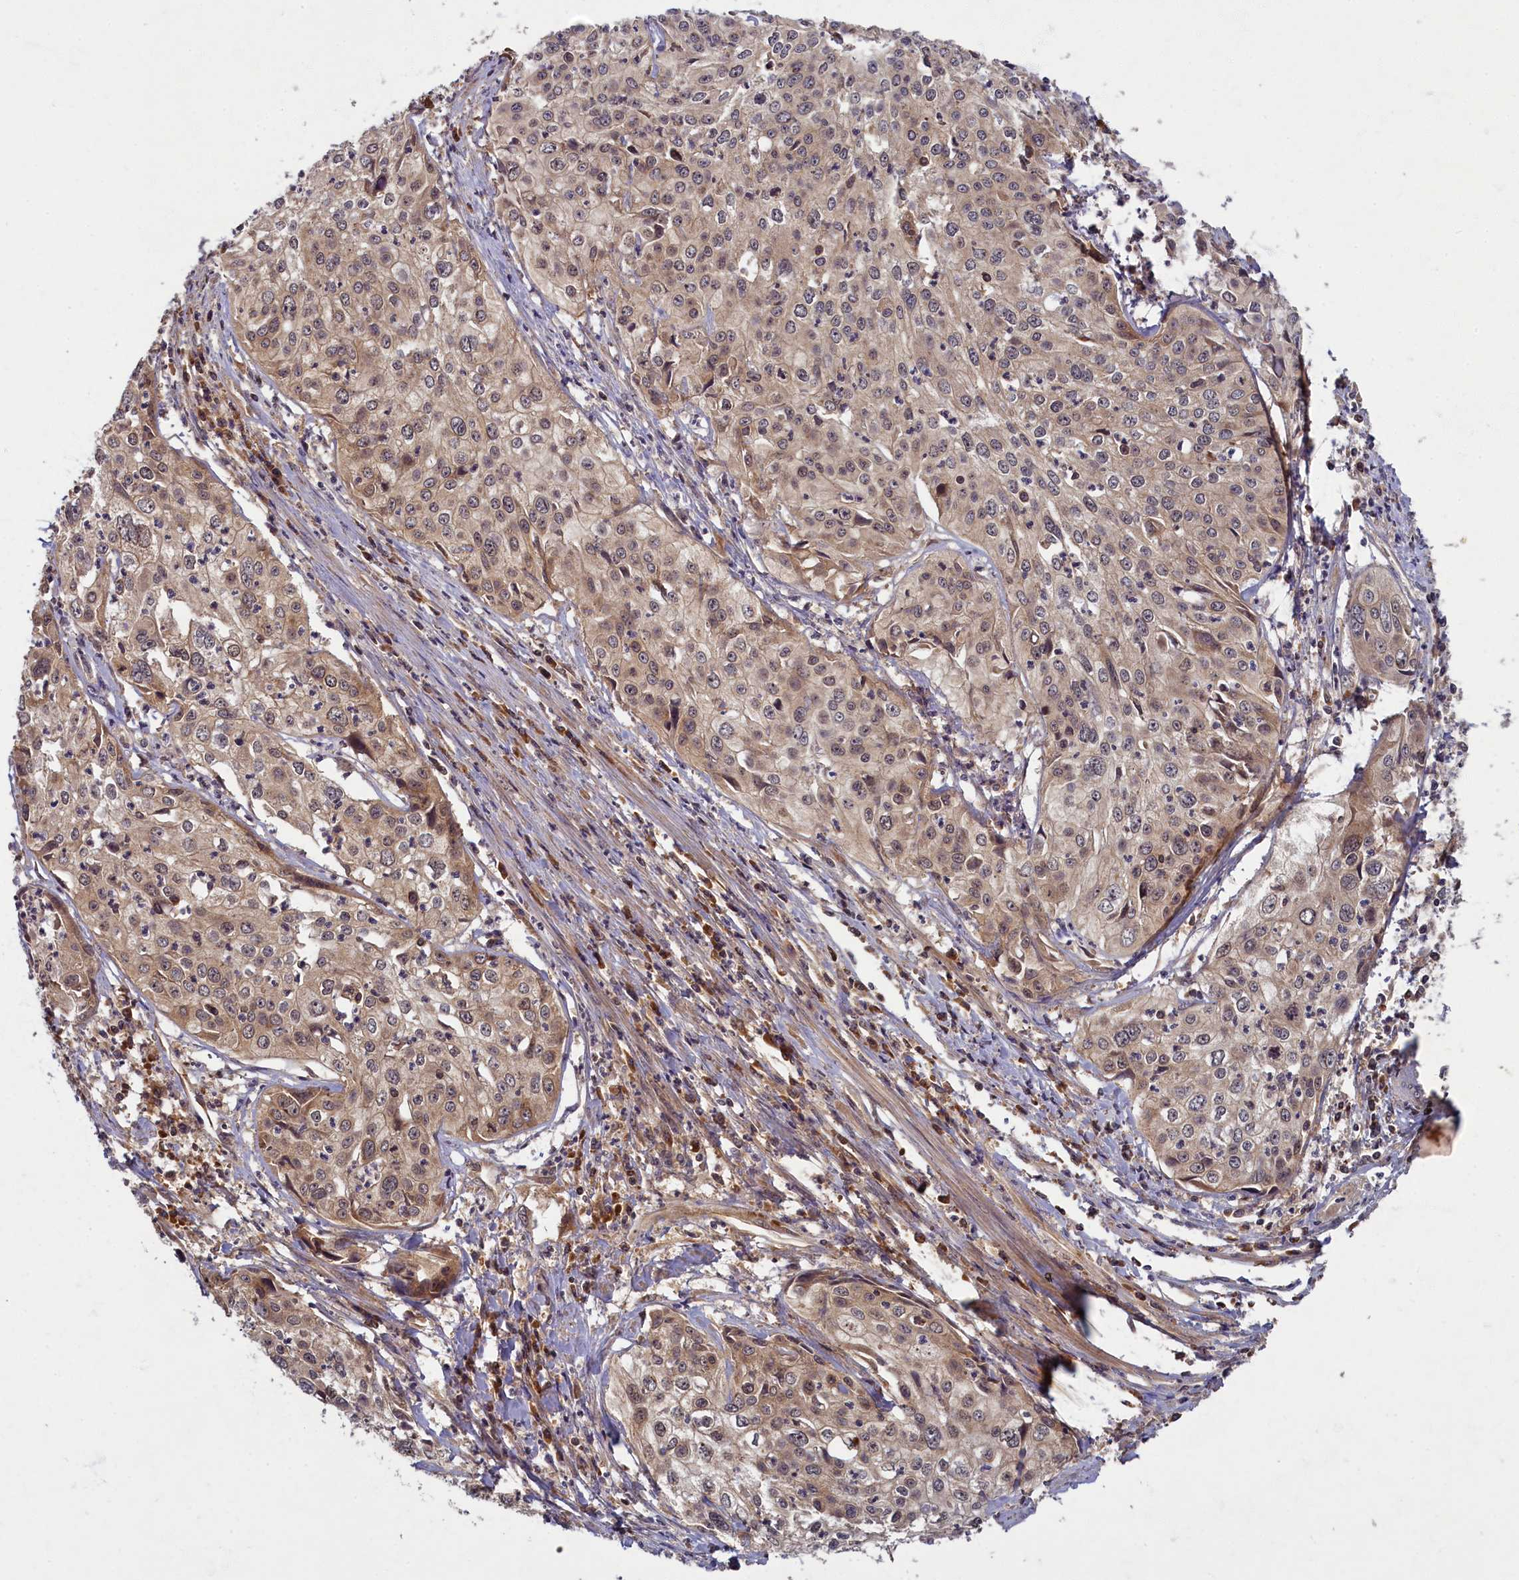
{"staining": {"intensity": "weak", "quantity": ">75%", "location": "cytoplasmic/membranous"}, "tissue": "cervical cancer", "cell_type": "Tumor cells", "image_type": "cancer", "snomed": [{"axis": "morphology", "description": "Squamous cell carcinoma, NOS"}, {"axis": "topography", "description": "Cervix"}], "caption": "Immunohistochemistry (IHC) histopathology image of neoplastic tissue: cervical cancer stained using immunohistochemistry shows low levels of weak protein expression localized specifically in the cytoplasmic/membranous of tumor cells, appearing as a cytoplasmic/membranous brown color.", "gene": "BICD1", "patient": {"sex": "female", "age": 31}}